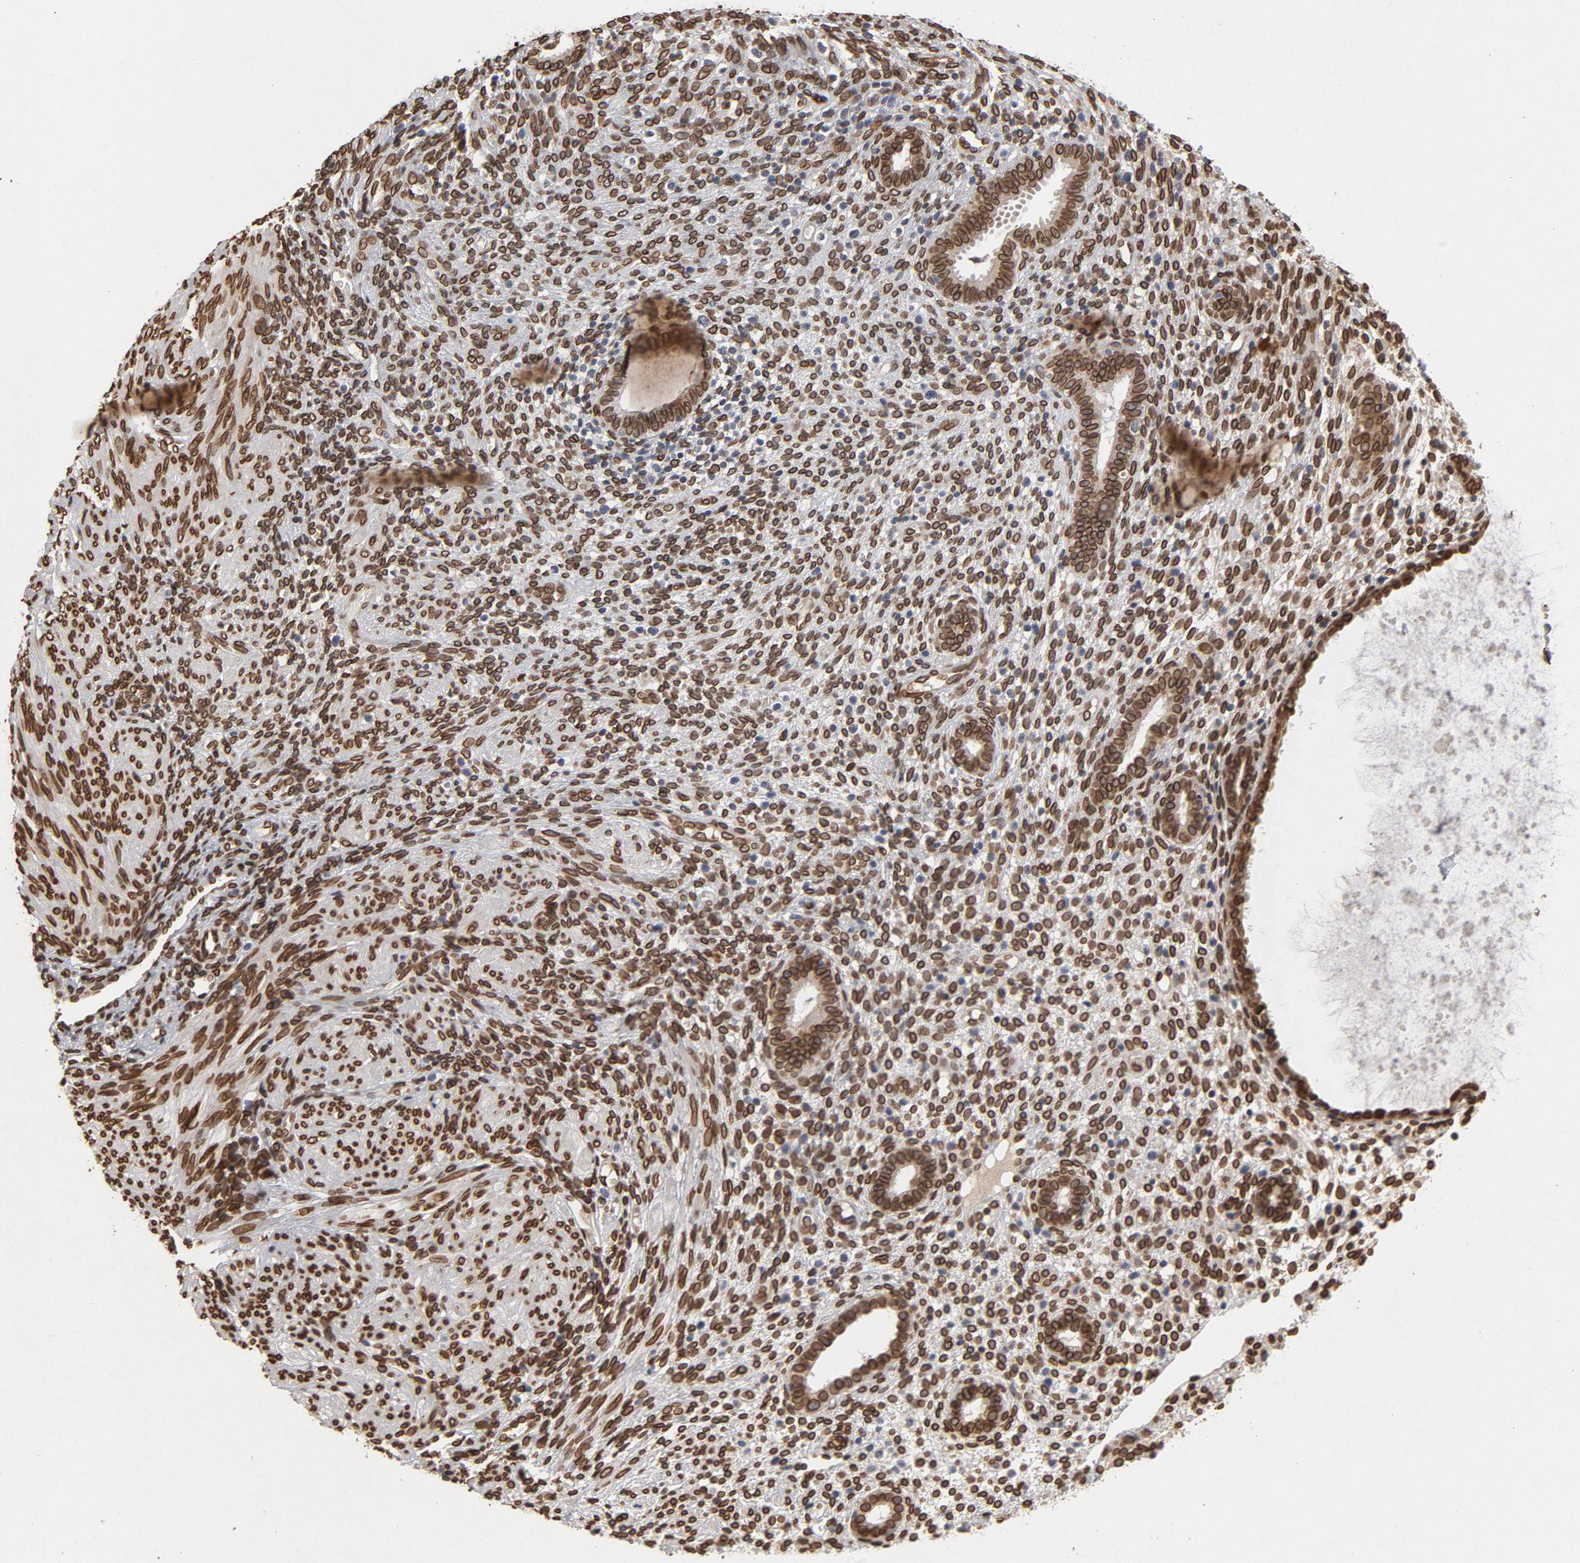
{"staining": {"intensity": "strong", "quantity": ">75%", "location": "cytoplasmic/membranous,nuclear"}, "tissue": "endometrium", "cell_type": "Cells in endometrial stroma", "image_type": "normal", "snomed": [{"axis": "morphology", "description": "Normal tissue, NOS"}, {"axis": "topography", "description": "Endometrium"}], "caption": "Brown immunohistochemical staining in benign human endometrium shows strong cytoplasmic/membranous,nuclear expression in approximately >75% of cells in endometrial stroma. (brown staining indicates protein expression, while blue staining denotes nuclei).", "gene": "LMNA", "patient": {"sex": "female", "age": 72}}